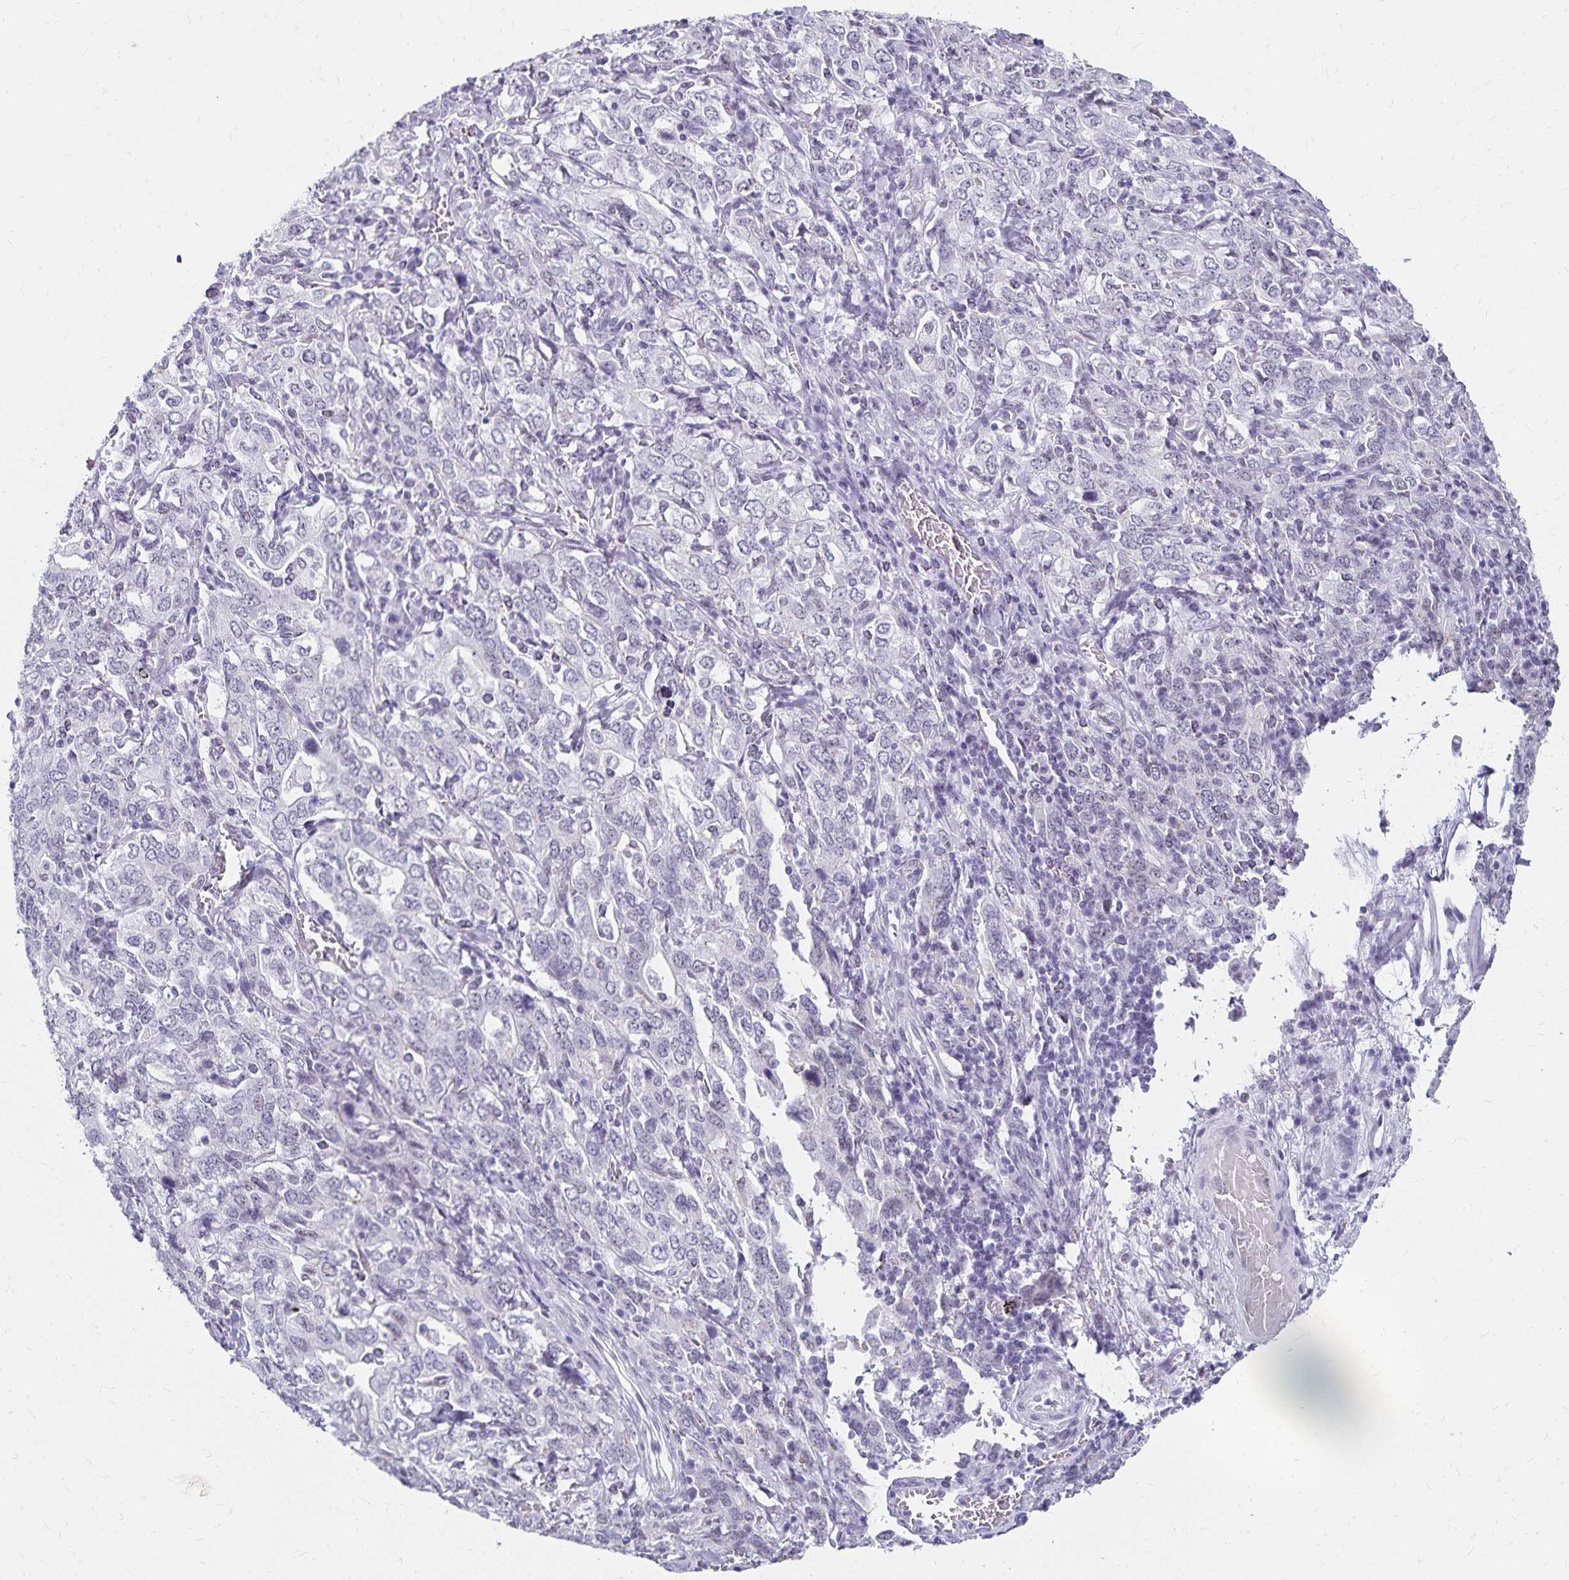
{"staining": {"intensity": "negative", "quantity": "none", "location": "none"}, "tissue": "stomach cancer", "cell_type": "Tumor cells", "image_type": "cancer", "snomed": [{"axis": "morphology", "description": "Adenocarcinoma, NOS"}, {"axis": "topography", "description": "Stomach, upper"}, {"axis": "topography", "description": "Stomach"}], "caption": "High magnification brightfield microscopy of adenocarcinoma (stomach) stained with DAB (3,3'-diaminobenzidine) (brown) and counterstained with hematoxylin (blue): tumor cells show no significant positivity. Brightfield microscopy of immunohistochemistry (IHC) stained with DAB (3,3'-diaminobenzidine) (brown) and hematoxylin (blue), captured at high magnification.", "gene": "C20orf85", "patient": {"sex": "male", "age": 62}}